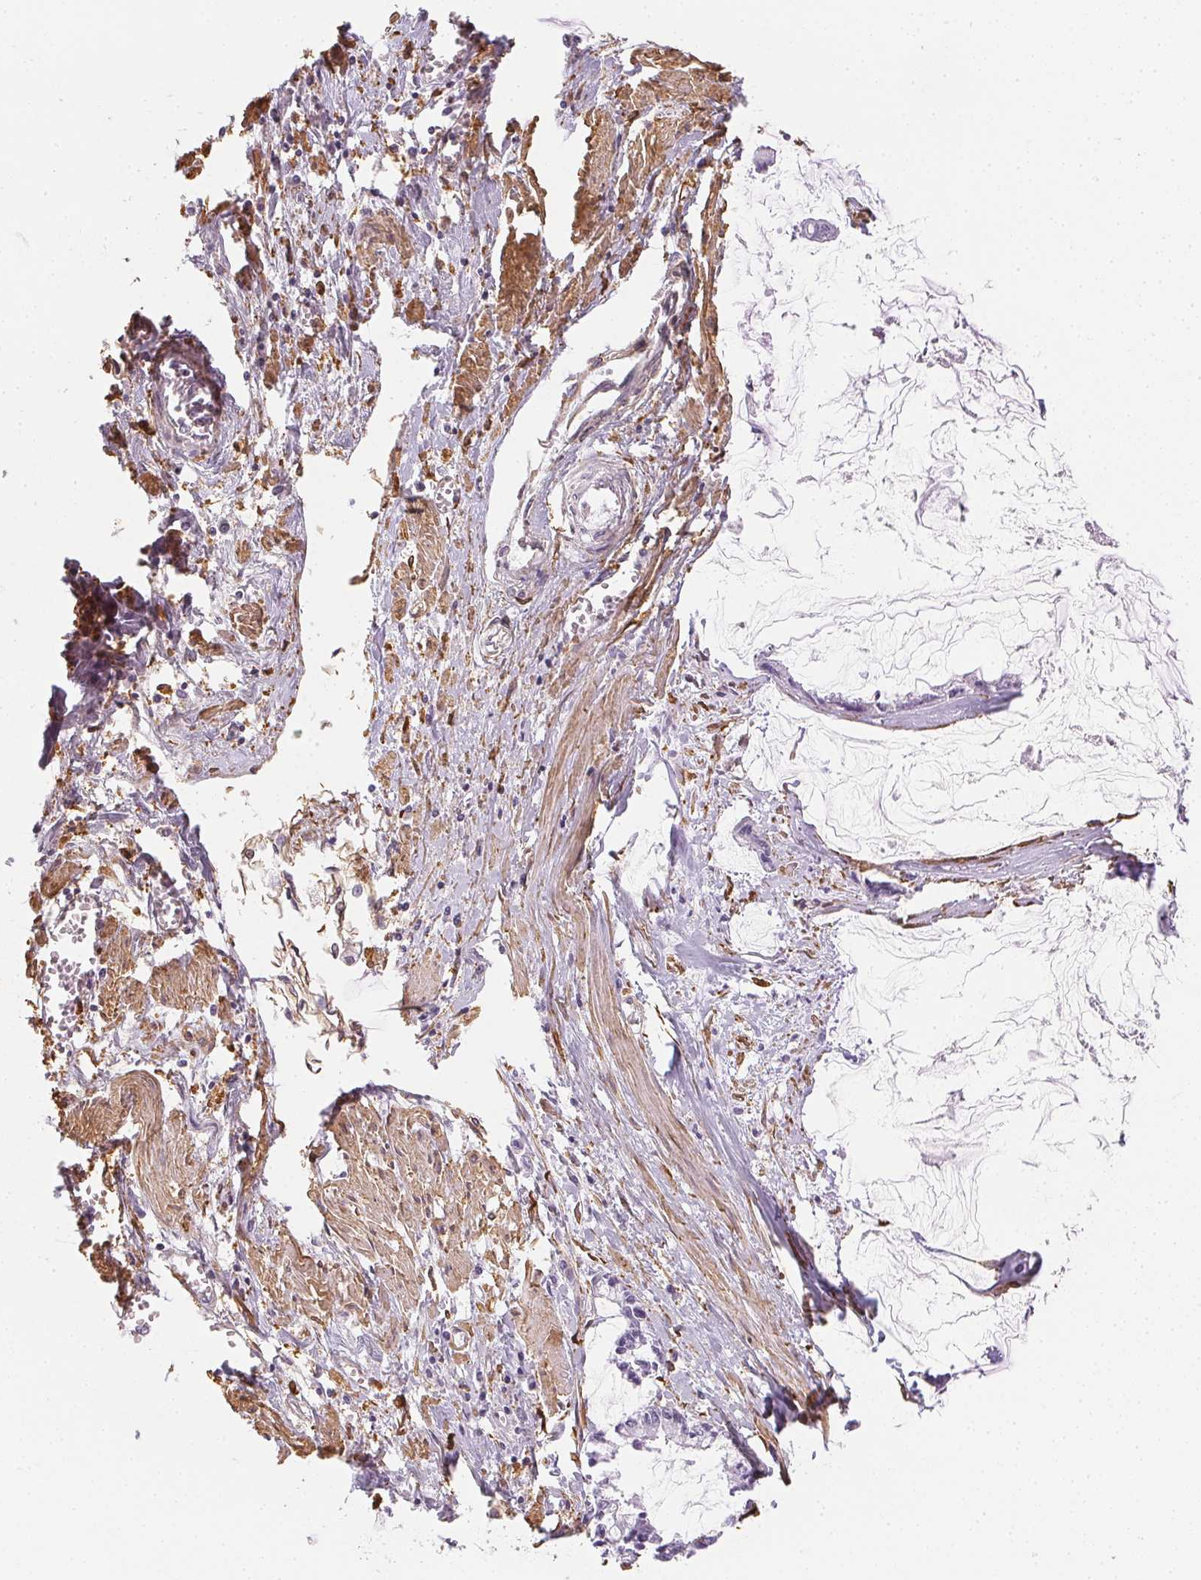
{"staining": {"intensity": "negative", "quantity": "none", "location": "none"}, "tissue": "ovarian cancer", "cell_type": "Tumor cells", "image_type": "cancer", "snomed": [{"axis": "morphology", "description": "Cystadenocarcinoma, mucinous, NOS"}, {"axis": "topography", "description": "Ovary"}], "caption": "Image shows no significant protein positivity in tumor cells of mucinous cystadenocarcinoma (ovarian).", "gene": "RSBN1", "patient": {"sex": "female", "age": 90}}